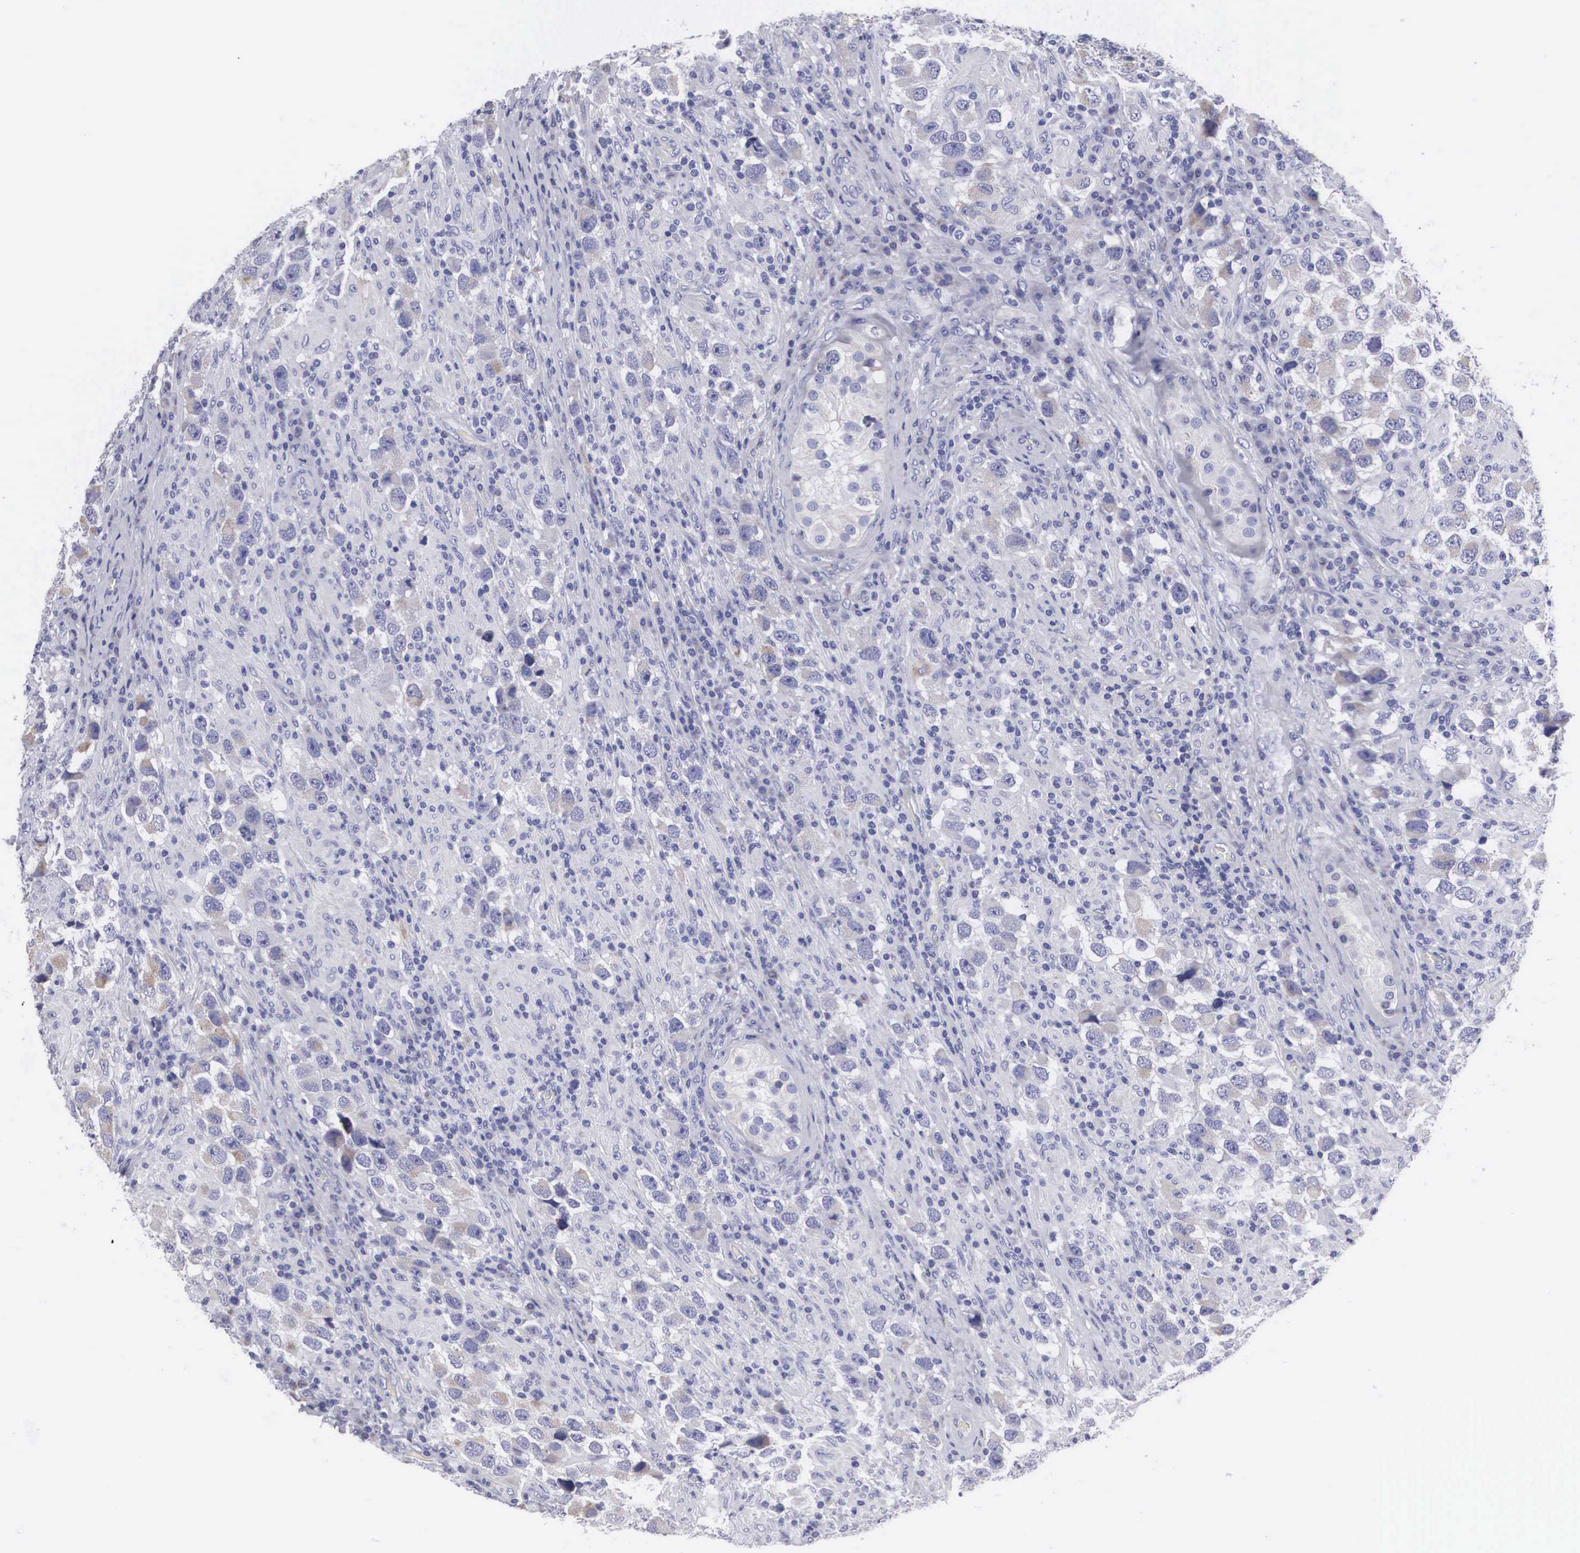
{"staining": {"intensity": "negative", "quantity": "none", "location": "none"}, "tissue": "testis cancer", "cell_type": "Tumor cells", "image_type": "cancer", "snomed": [{"axis": "morphology", "description": "Carcinoma, Embryonal, NOS"}, {"axis": "topography", "description": "Testis"}], "caption": "Immunohistochemical staining of human testis cancer (embryonal carcinoma) demonstrates no significant positivity in tumor cells.", "gene": "ARMCX3", "patient": {"sex": "male", "age": 21}}